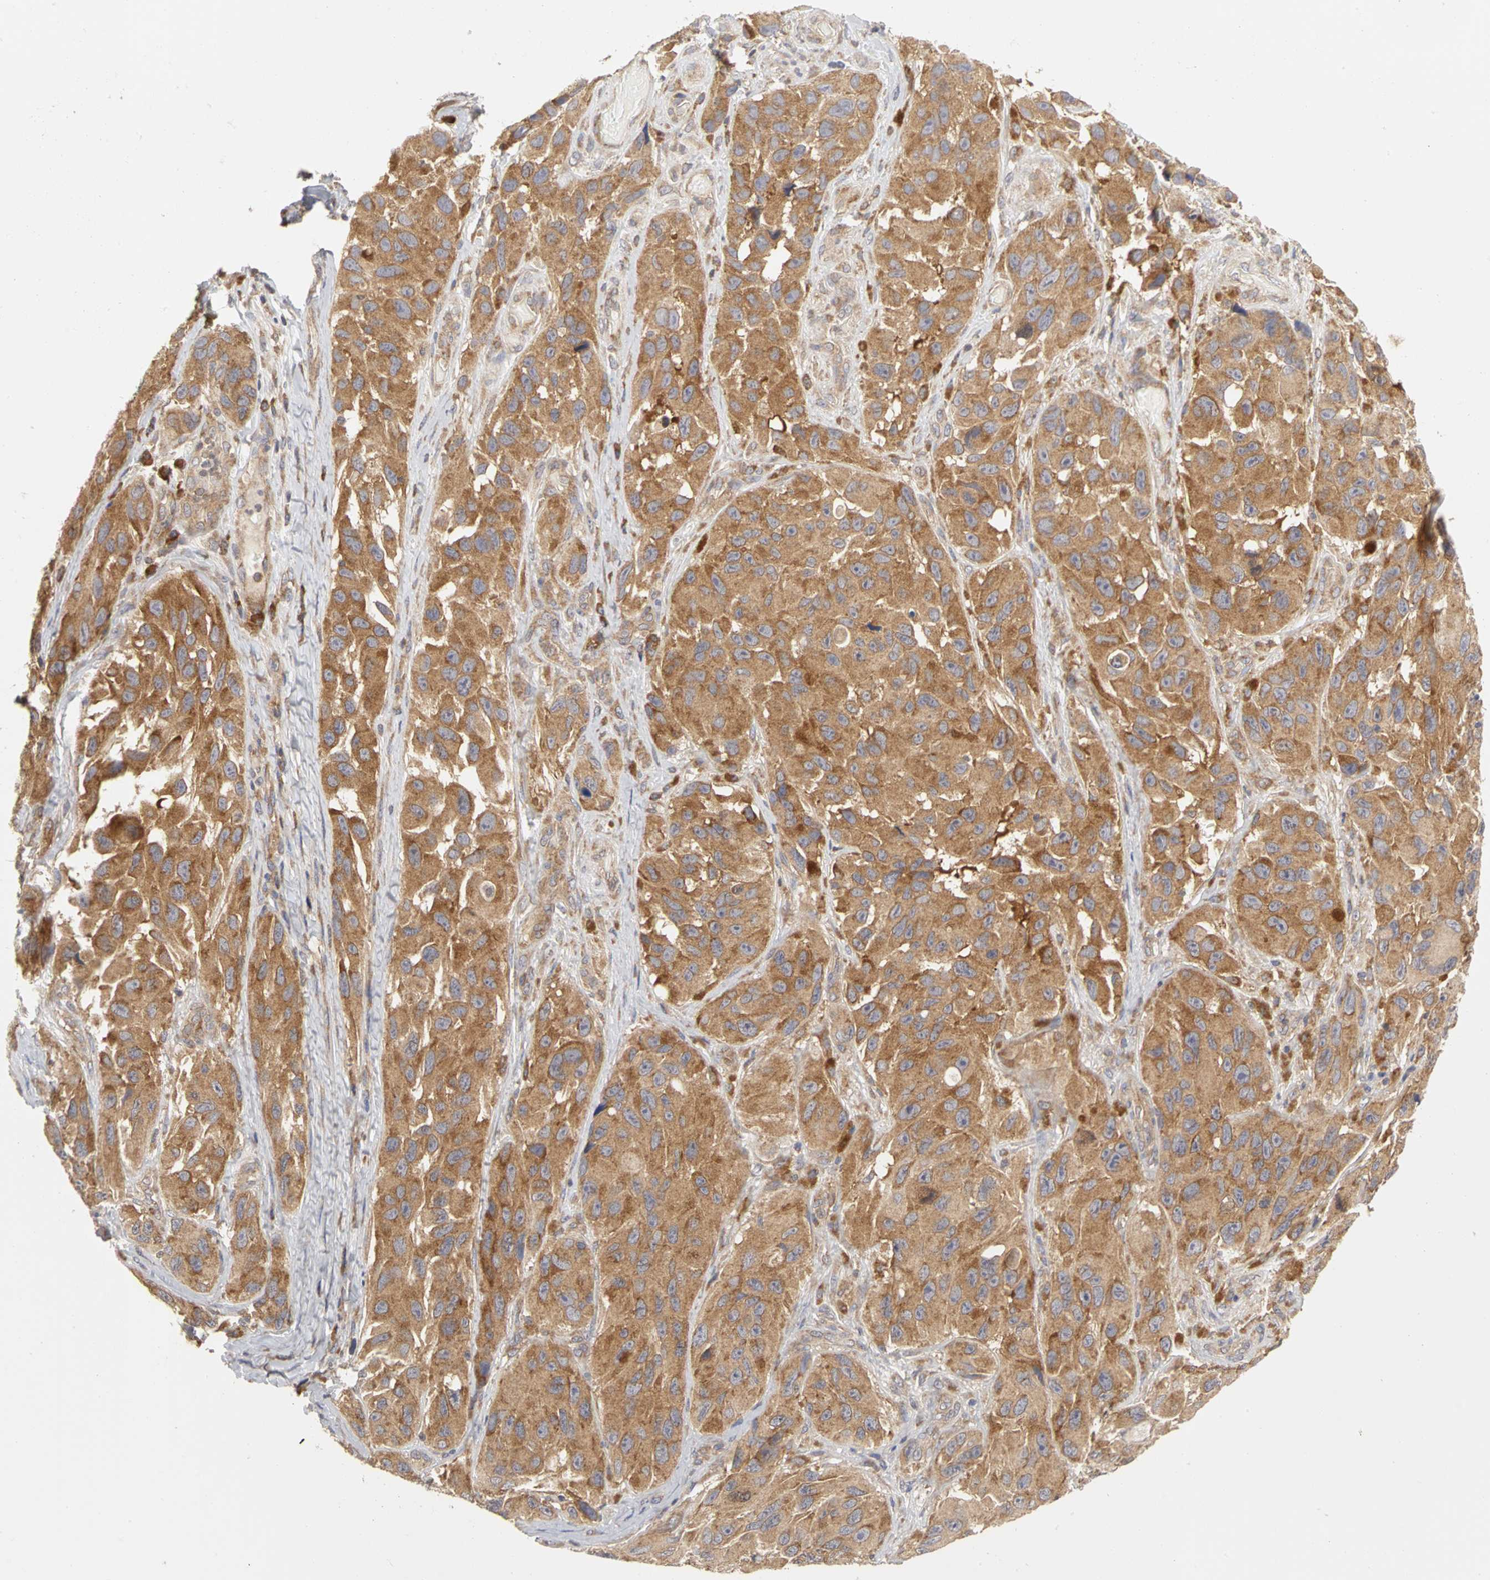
{"staining": {"intensity": "moderate", "quantity": ">75%", "location": "cytoplasmic/membranous"}, "tissue": "melanoma", "cell_type": "Tumor cells", "image_type": "cancer", "snomed": [{"axis": "morphology", "description": "Malignant melanoma, NOS"}, {"axis": "topography", "description": "Skin"}], "caption": "Malignant melanoma stained with DAB (3,3'-diaminobenzidine) IHC demonstrates medium levels of moderate cytoplasmic/membranous expression in approximately >75% of tumor cells.", "gene": "IRAK1", "patient": {"sex": "female", "age": 73}}